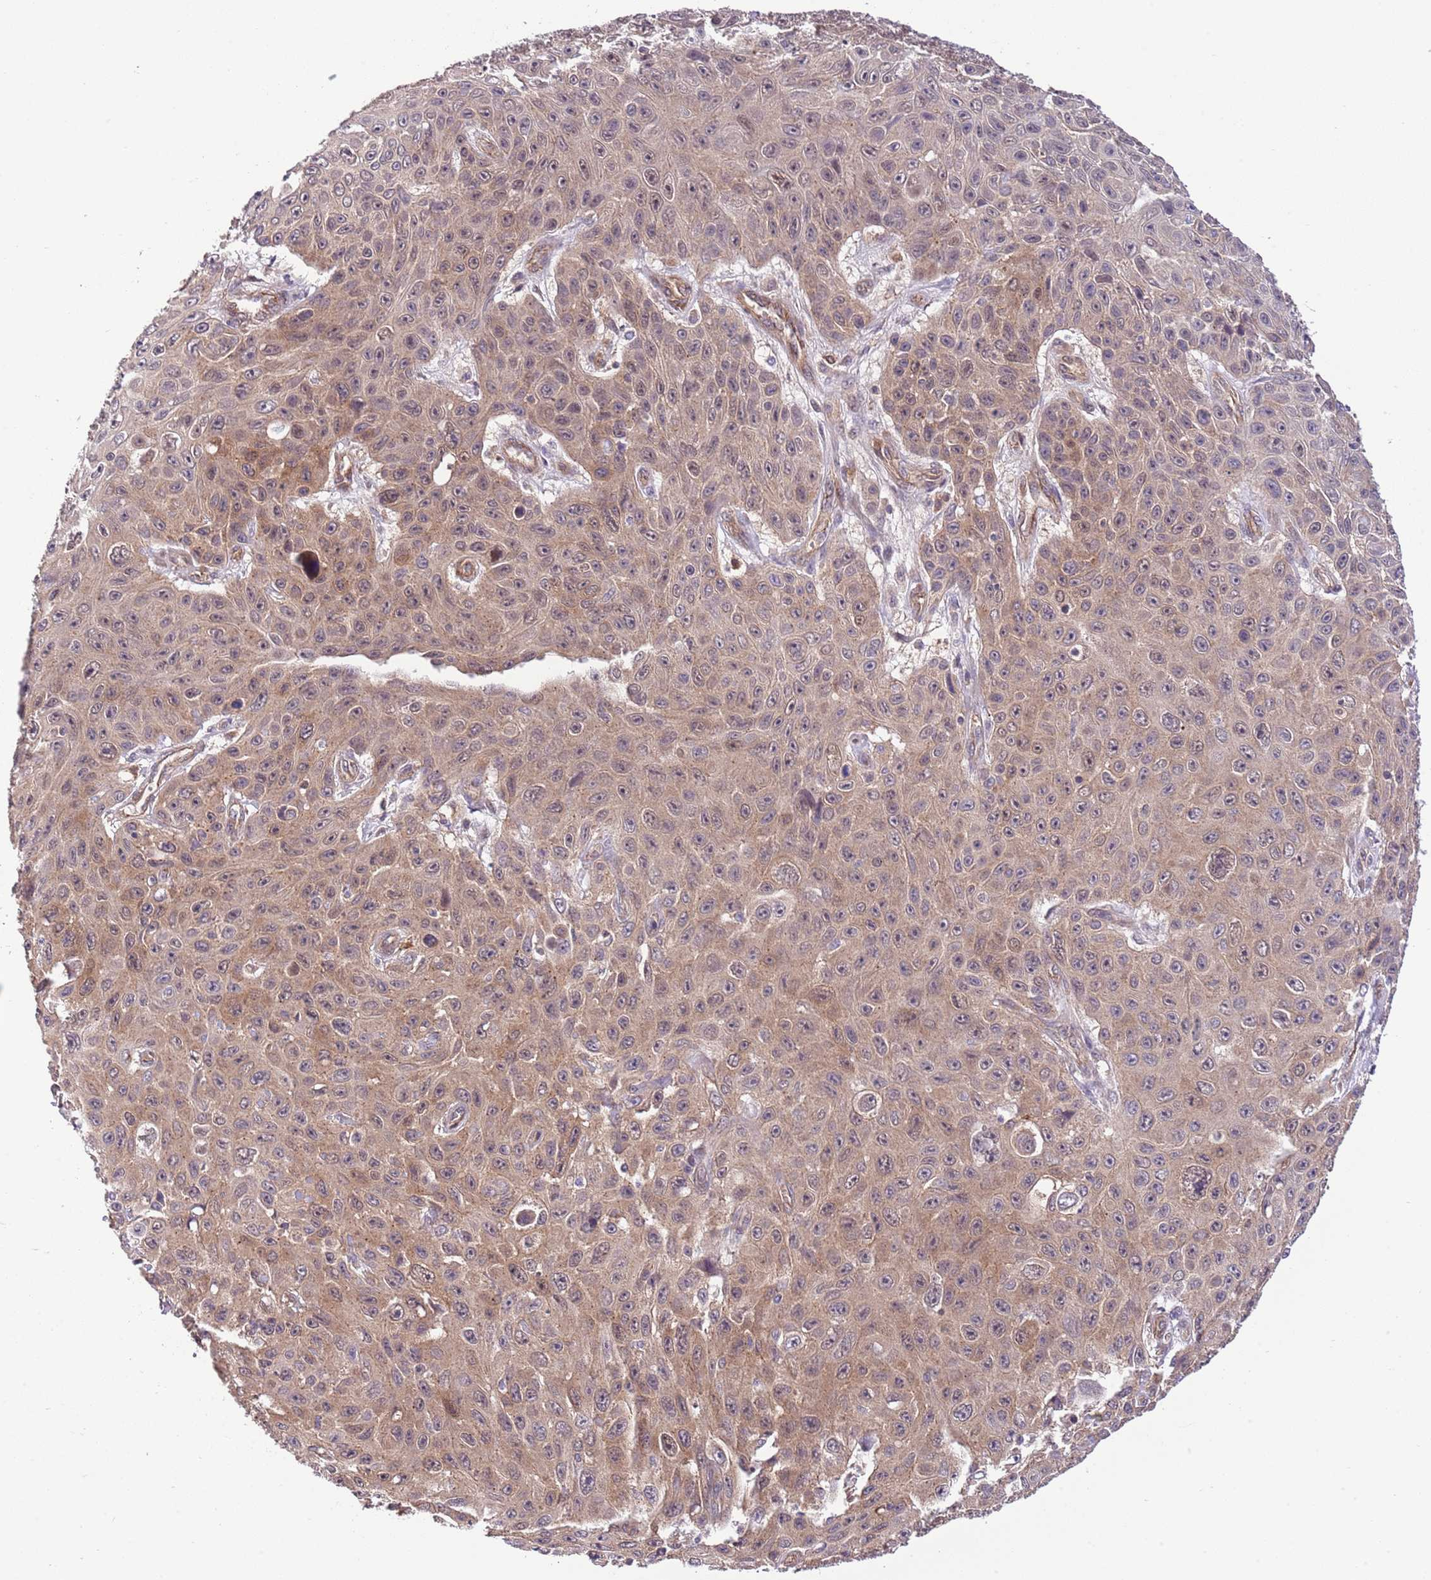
{"staining": {"intensity": "moderate", "quantity": ">75%", "location": "cytoplasmic/membranous"}, "tissue": "skin cancer", "cell_type": "Tumor cells", "image_type": "cancer", "snomed": [{"axis": "morphology", "description": "Squamous cell carcinoma, NOS"}, {"axis": "topography", "description": "Skin"}], "caption": "Skin cancer tissue demonstrates moderate cytoplasmic/membranous staining in approximately >75% of tumor cells", "gene": "DONSON", "patient": {"sex": "male", "age": 82}}